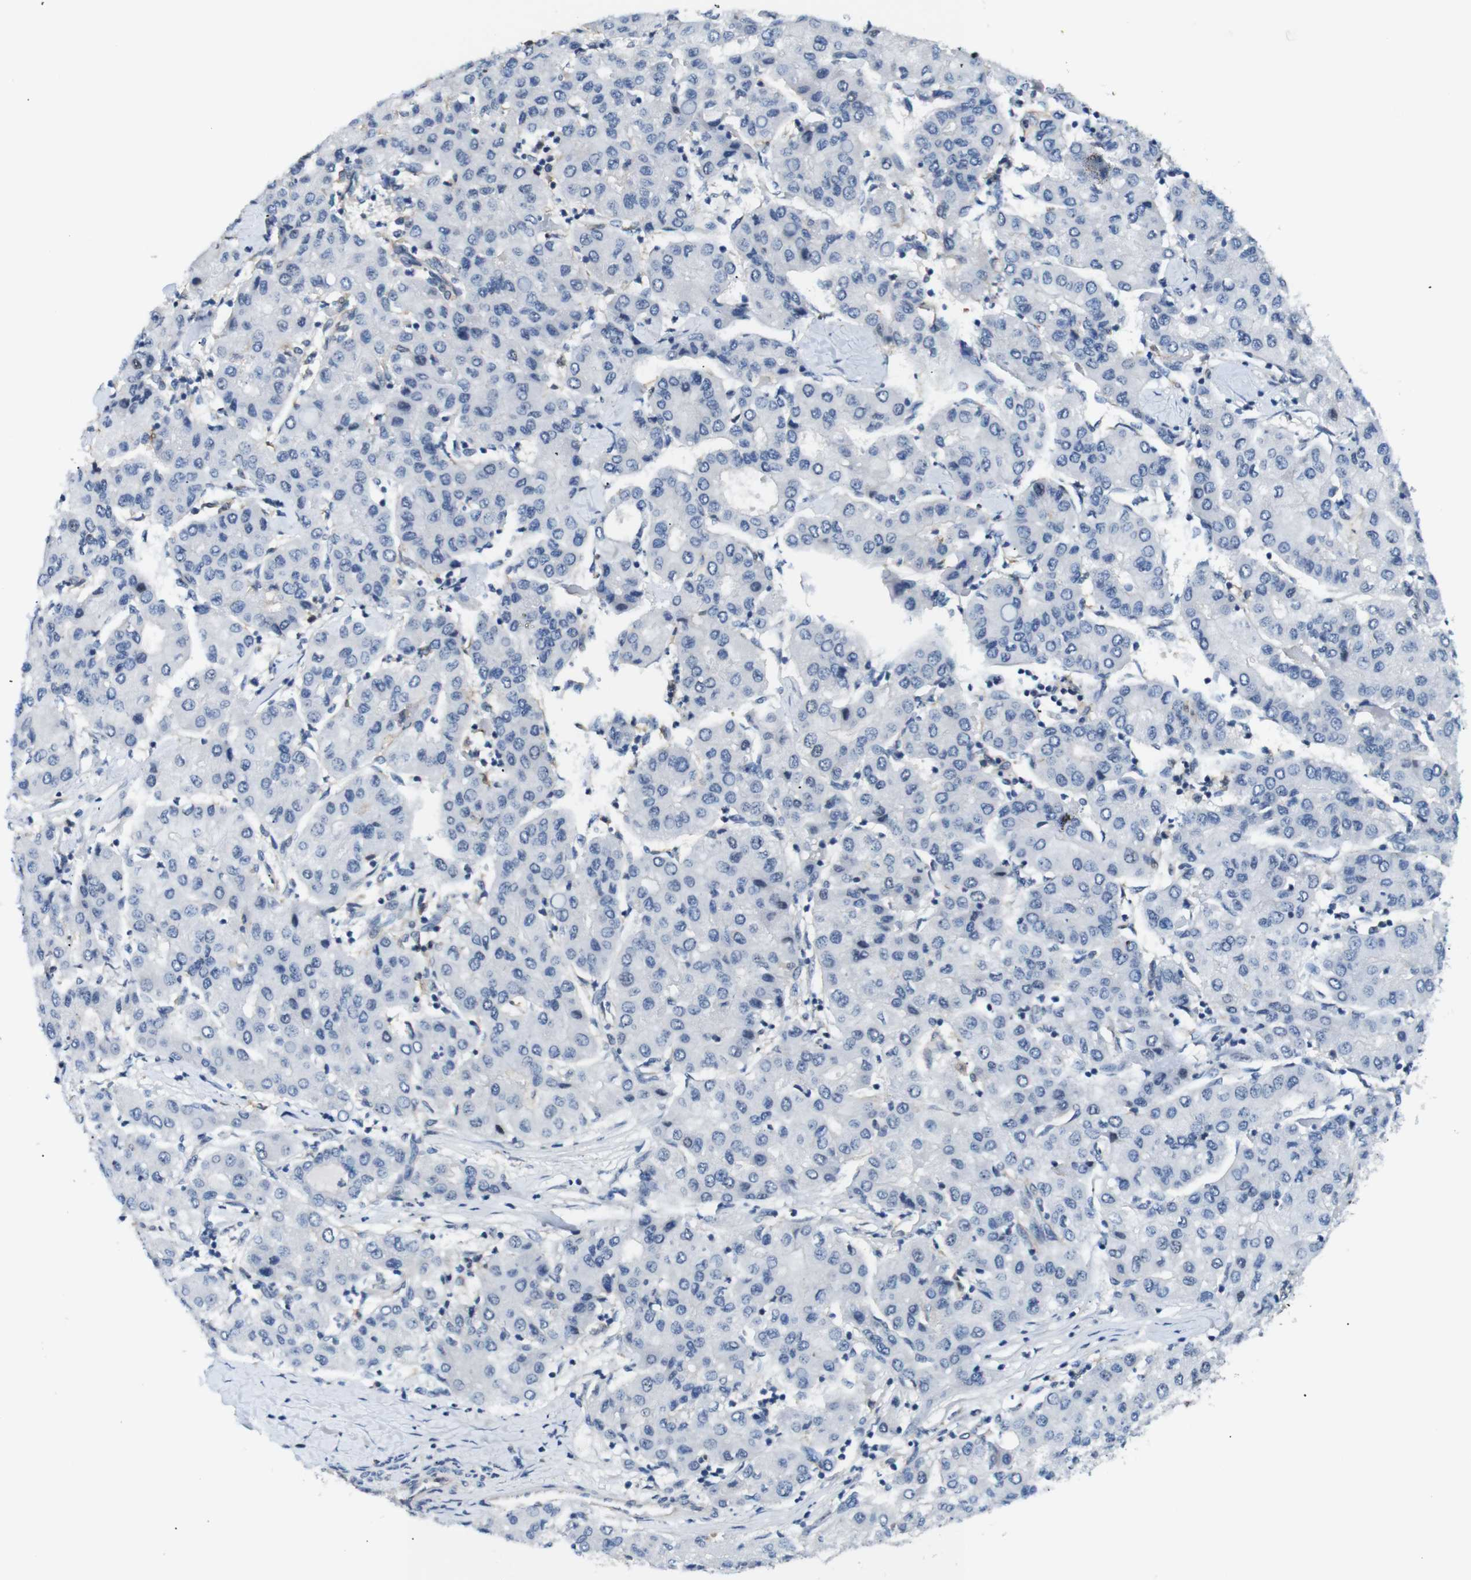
{"staining": {"intensity": "negative", "quantity": "none", "location": "none"}, "tissue": "liver cancer", "cell_type": "Tumor cells", "image_type": "cancer", "snomed": [{"axis": "morphology", "description": "Carcinoma, Hepatocellular, NOS"}, {"axis": "topography", "description": "Liver"}], "caption": "This is a histopathology image of immunohistochemistry (IHC) staining of liver cancer (hepatocellular carcinoma), which shows no expression in tumor cells.", "gene": "PARN", "patient": {"sex": "male", "age": 65}}